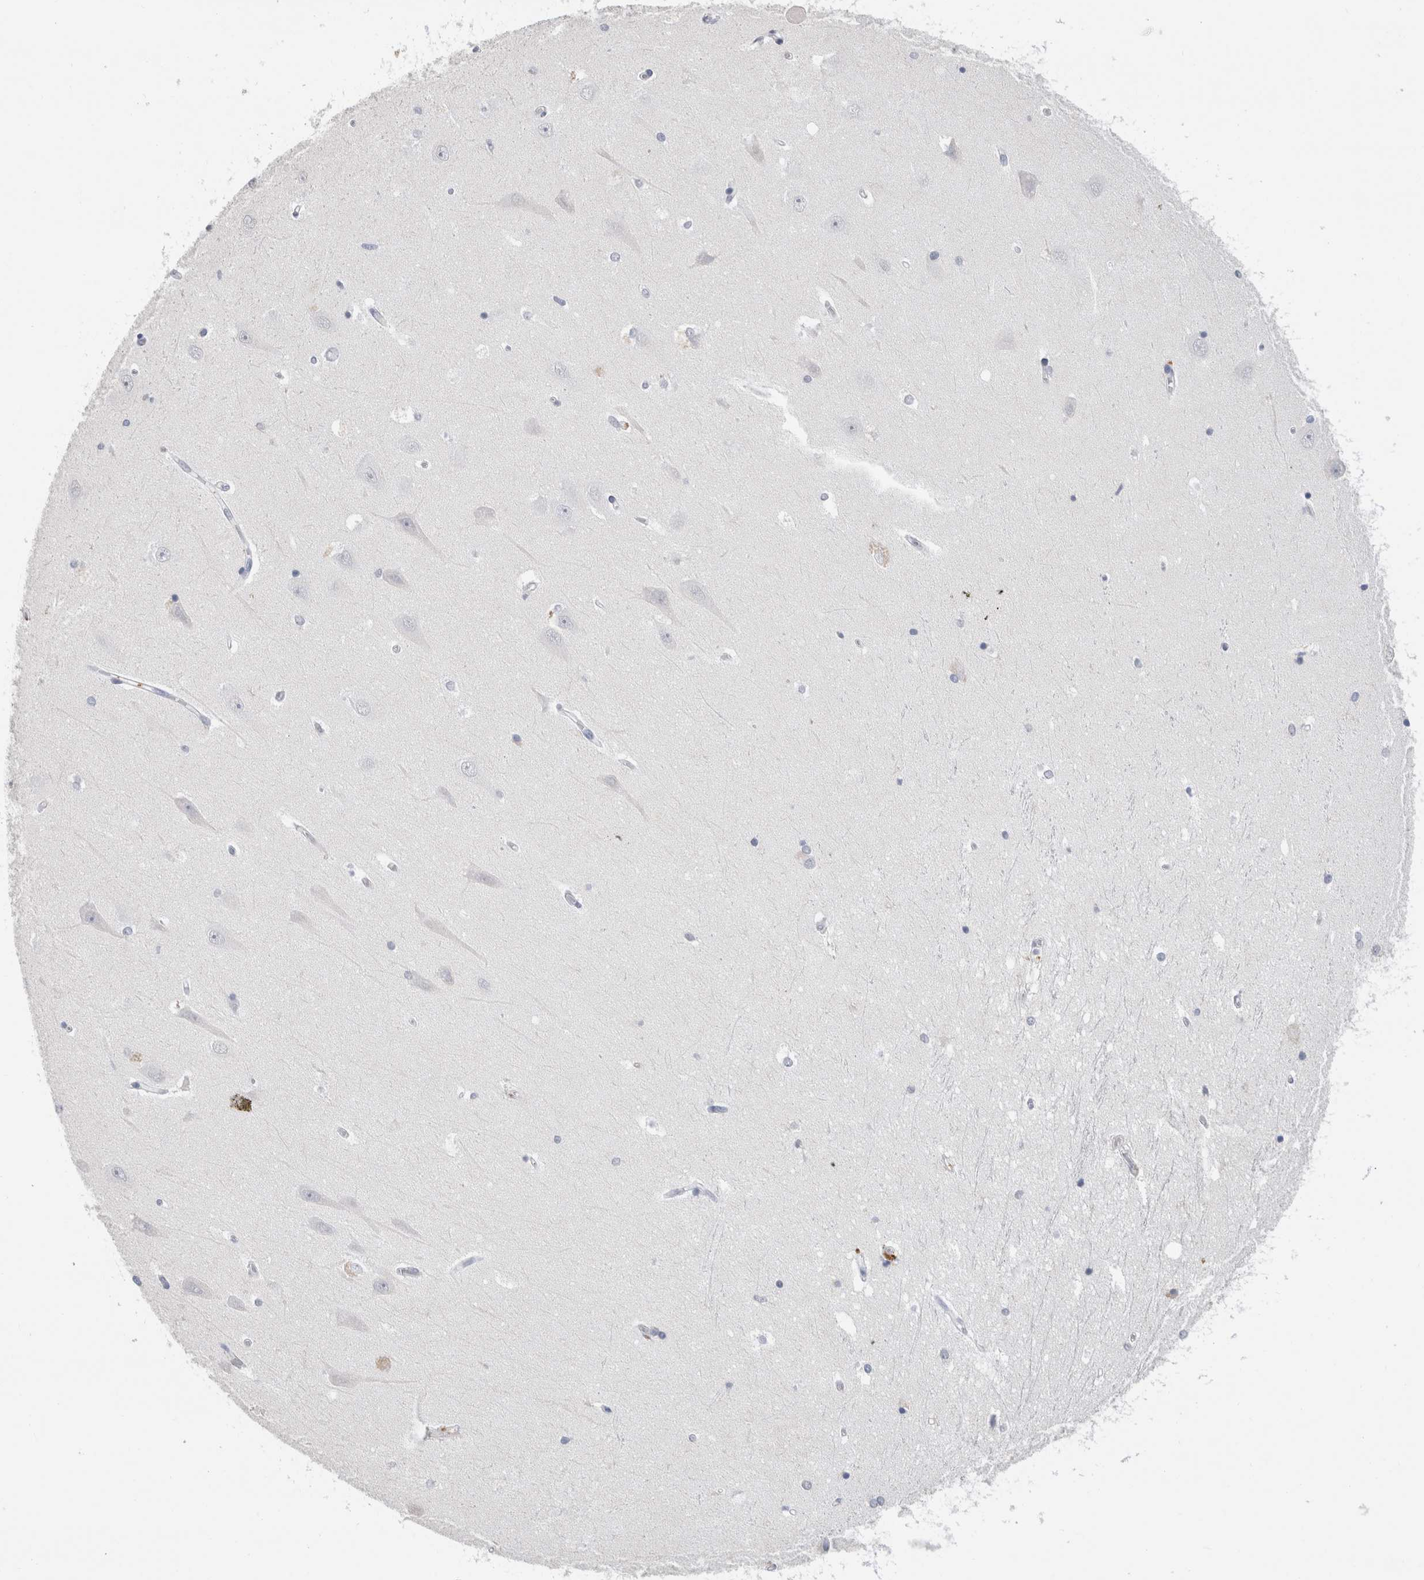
{"staining": {"intensity": "negative", "quantity": "none", "location": "none"}, "tissue": "hippocampus", "cell_type": "Glial cells", "image_type": "normal", "snomed": [{"axis": "morphology", "description": "Normal tissue, NOS"}, {"axis": "topography", "description": "Hippocampus"}], "caption": "Histopathology image shows no significant protein staining in glial cells of unremarkable hippocampus. The staining is performed using DAB (3,3'-diaminobenzidine) brown chromogen with nuclei counter-stained in using hematoxylin.", "gene": "SCGB1A1", "patient": {"sex": "male", "age": 45}}